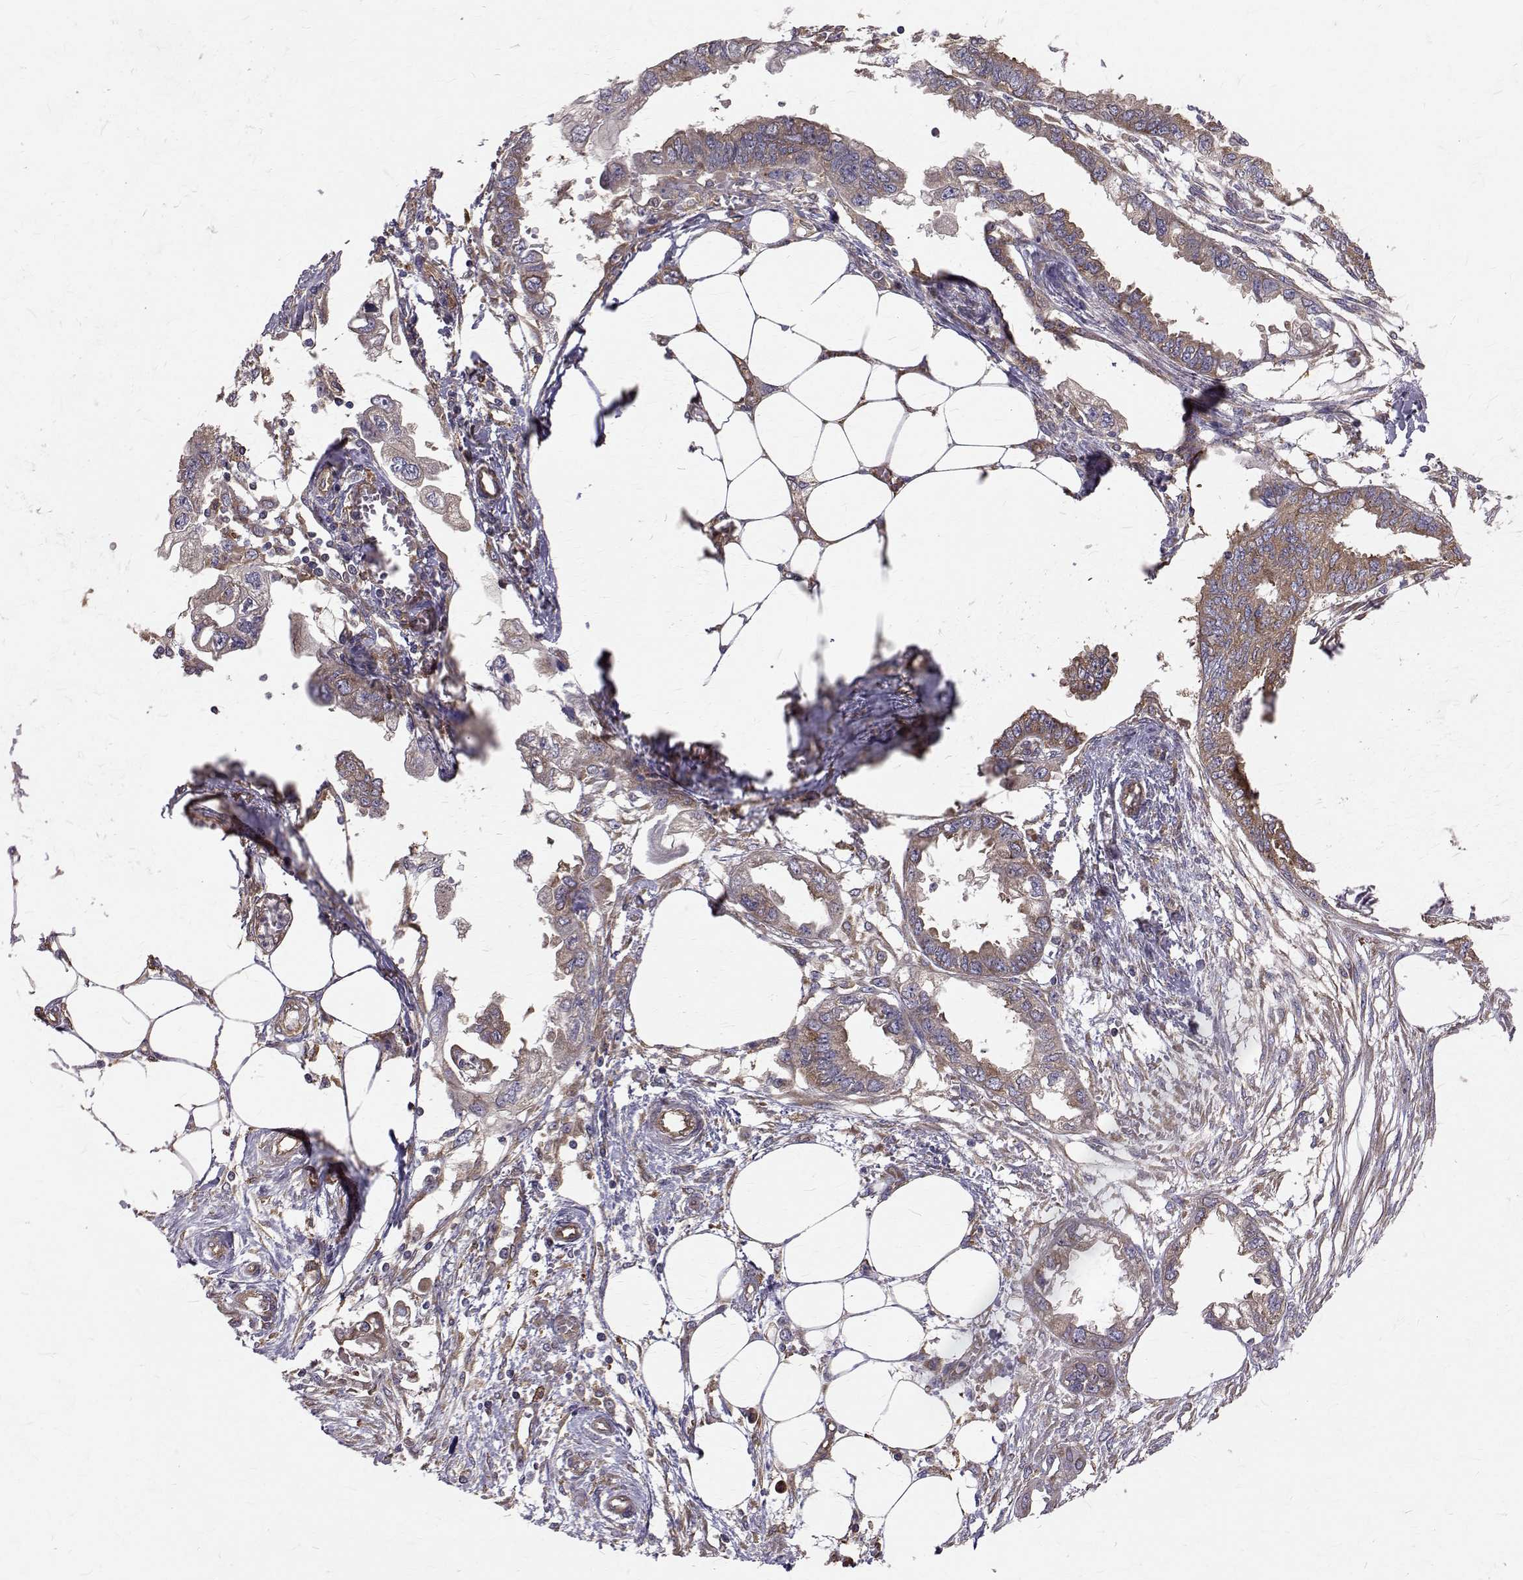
{"staining": {"intensity": "weak", "quantity": ">75%", "location": "cytoplasmic/membranous"}, "tissue": "endometrial cancer", "cell_type": "Tumor cells", "image_type": "cancer", "snomed": [{"axis": "morphology", "description": "Adenocarcinoma, NOS"}, {"axis": "morphology", "description": "Adenocarcinoma, metastatic, NOS"}, {"axis": "topography", "description": "Adipose tissue"}, {"axis": "topography", "description": "Endometrium"}], "caption": "Protein expression analysis of endometrial cancer (metastatic adenocarcinoma) reveals weak cytoplasmic/membranous positivity in approximately >75% of tumor cells.", "gene": "FARSB", "patient": {"sex": "female", "age": 67}}